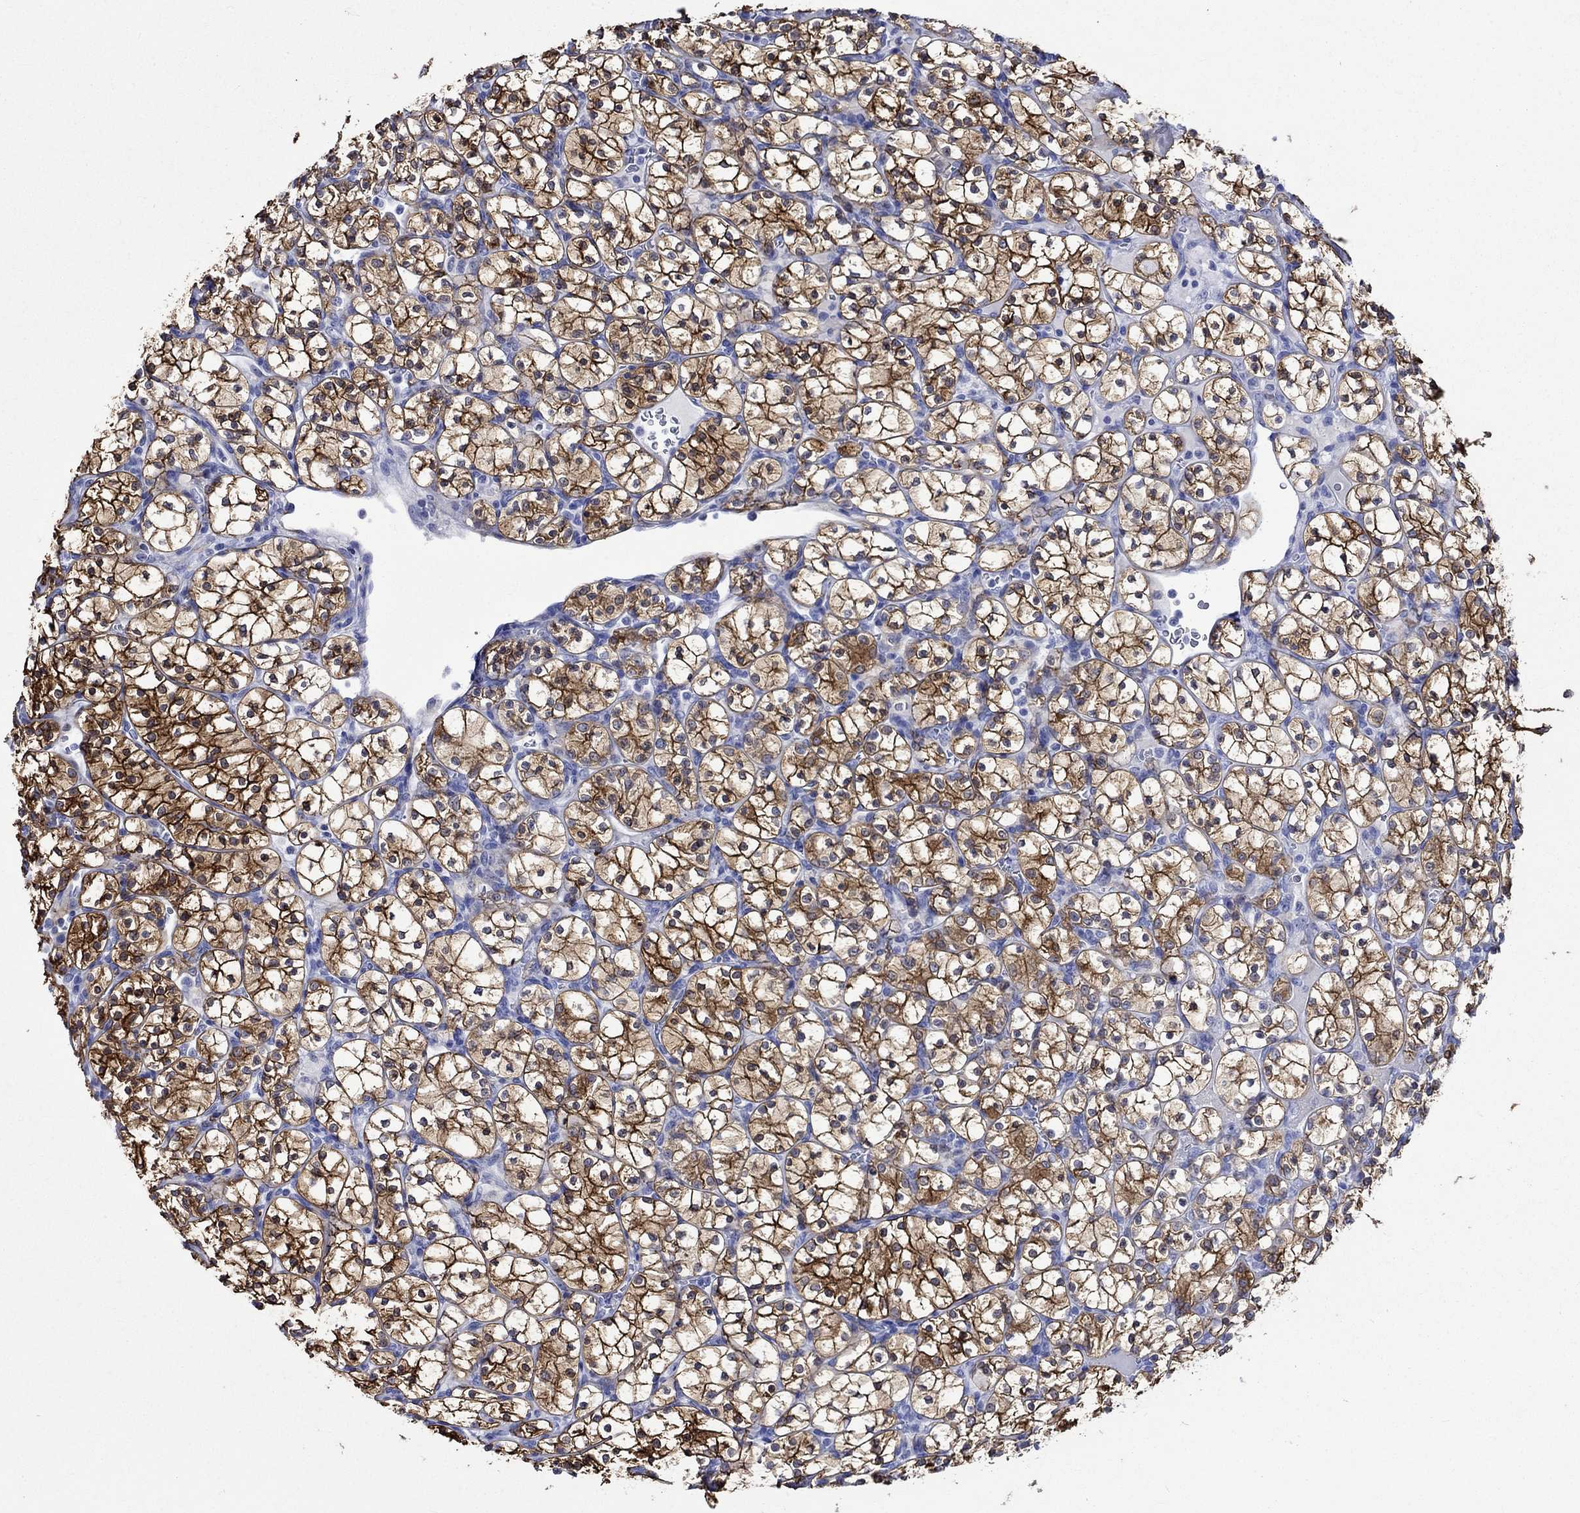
{"staining": {"intensity": "strong", "quantity": ">75%", "location": "cytoplasmic/membranous"}, "tissue": "renal cancer", "cell_type": "Tumor cells", "image_type": "cancer", "snomed": [{"axis": "morphology", "description": "Adenocarcinoma, NOS"}, {"axis": "topography", "description": "Kidney"}], "caption": "Protein staining displays strong cytoplasmic/membranous positivity in approximately >75% of tumor cells in renal cancer.", "gene": "CRYAB", "patient": {"sex": "female", "age": 89}}